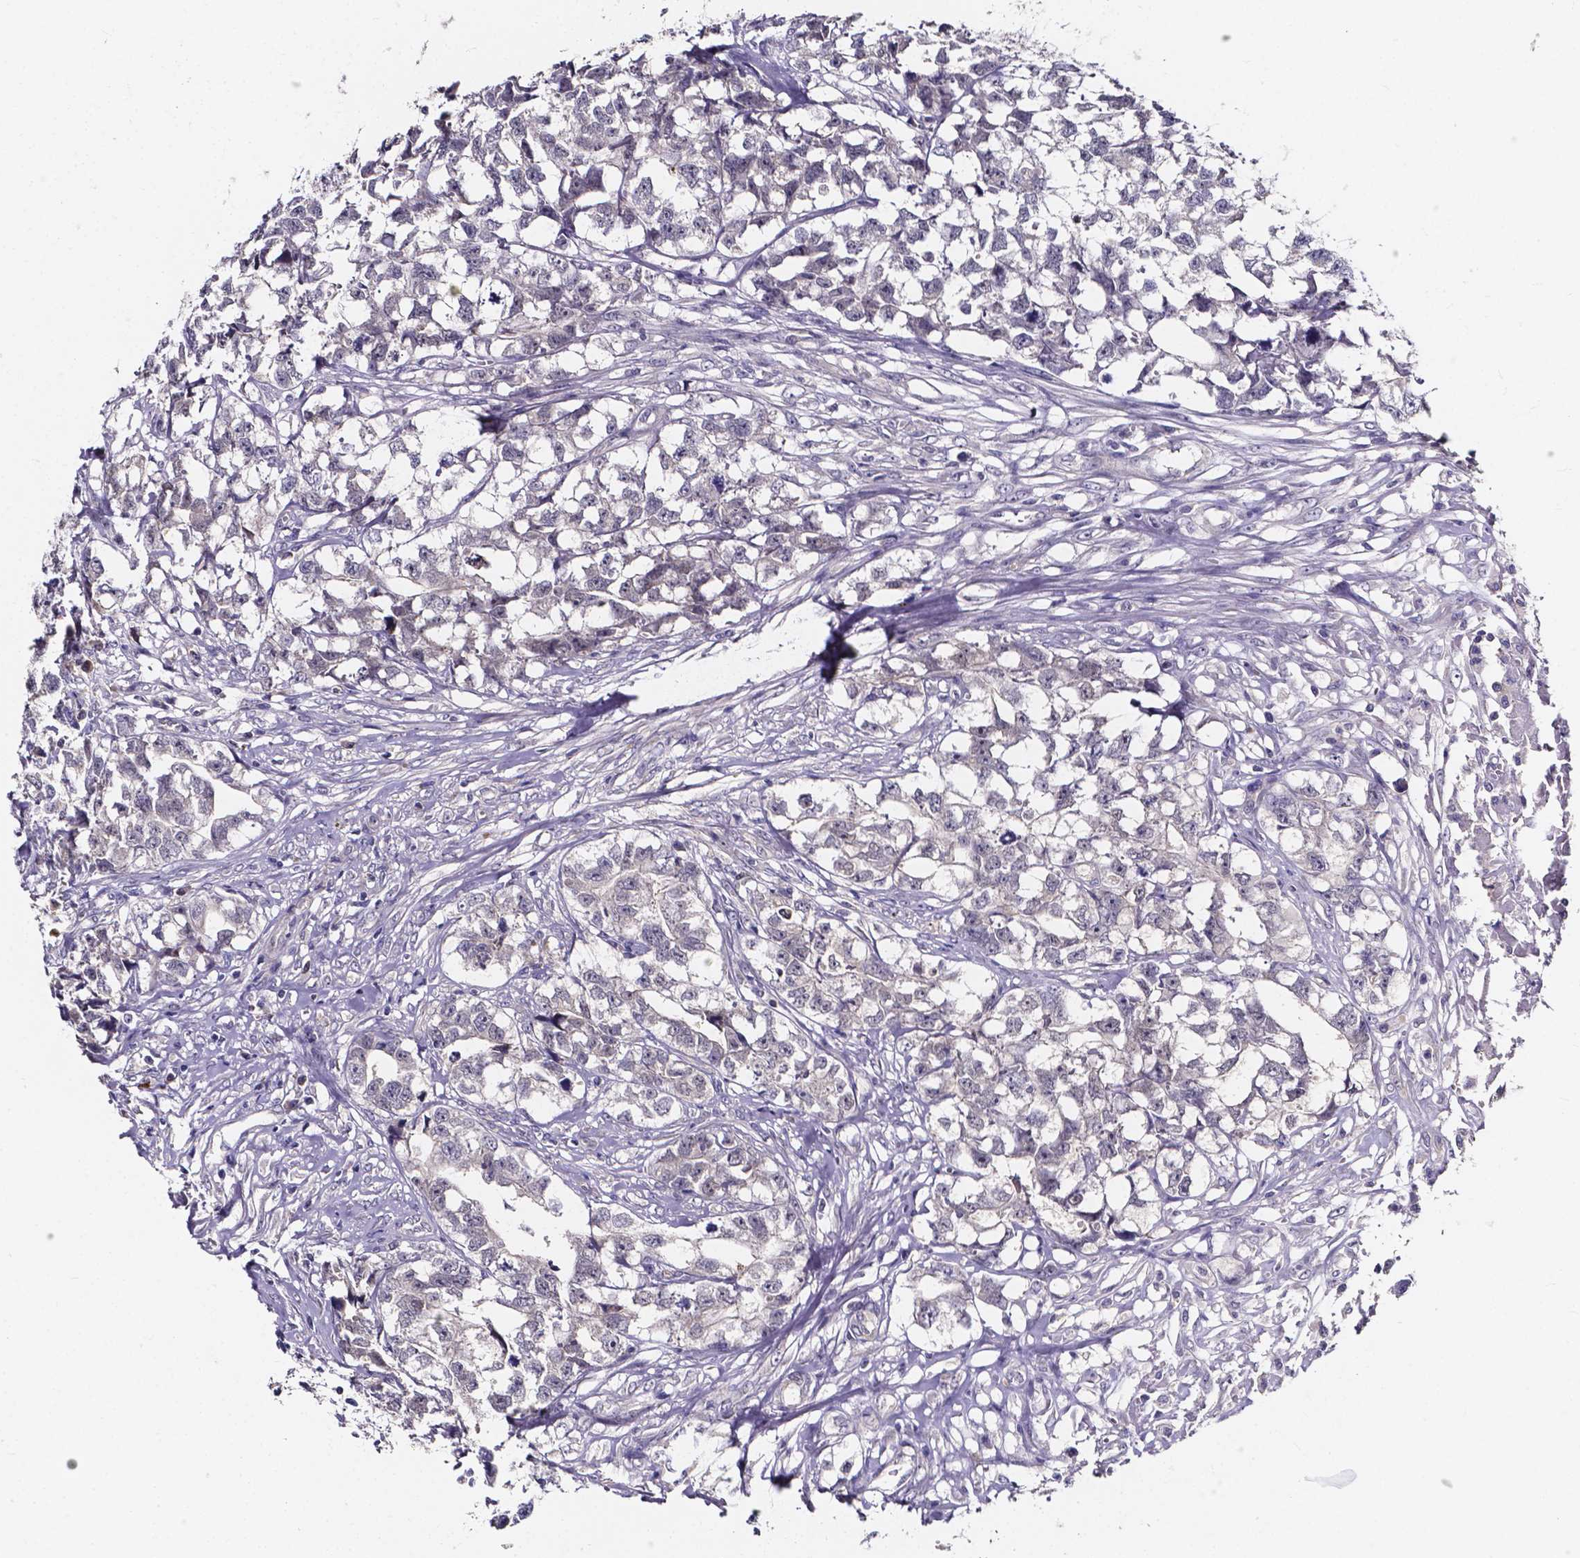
{"staining": {"intensity": "negative", "quantity": "none", "location": "none"}, "tissue": "testis cancer", "cell_type": "Tumor cells", "image_type": "cancer", "snomed": [{"axis": "morphology", "description": "Carcinoma, Embryonal, NOS"}, {"axis": "morphology", "description": "Teratoma, malignant, NOS"}, {"axis": "topography", "description": "Testis"}], "caption": "This micrograph is of testis cancer (embryonal carcinoma) stained with immunohistochemistry to label a protein in brown with the nuclei are counter-stained blue. There is no staining in tumor cells.", "gene": "SPOCD1", "patient": {"sex": "male", "age": 44}}